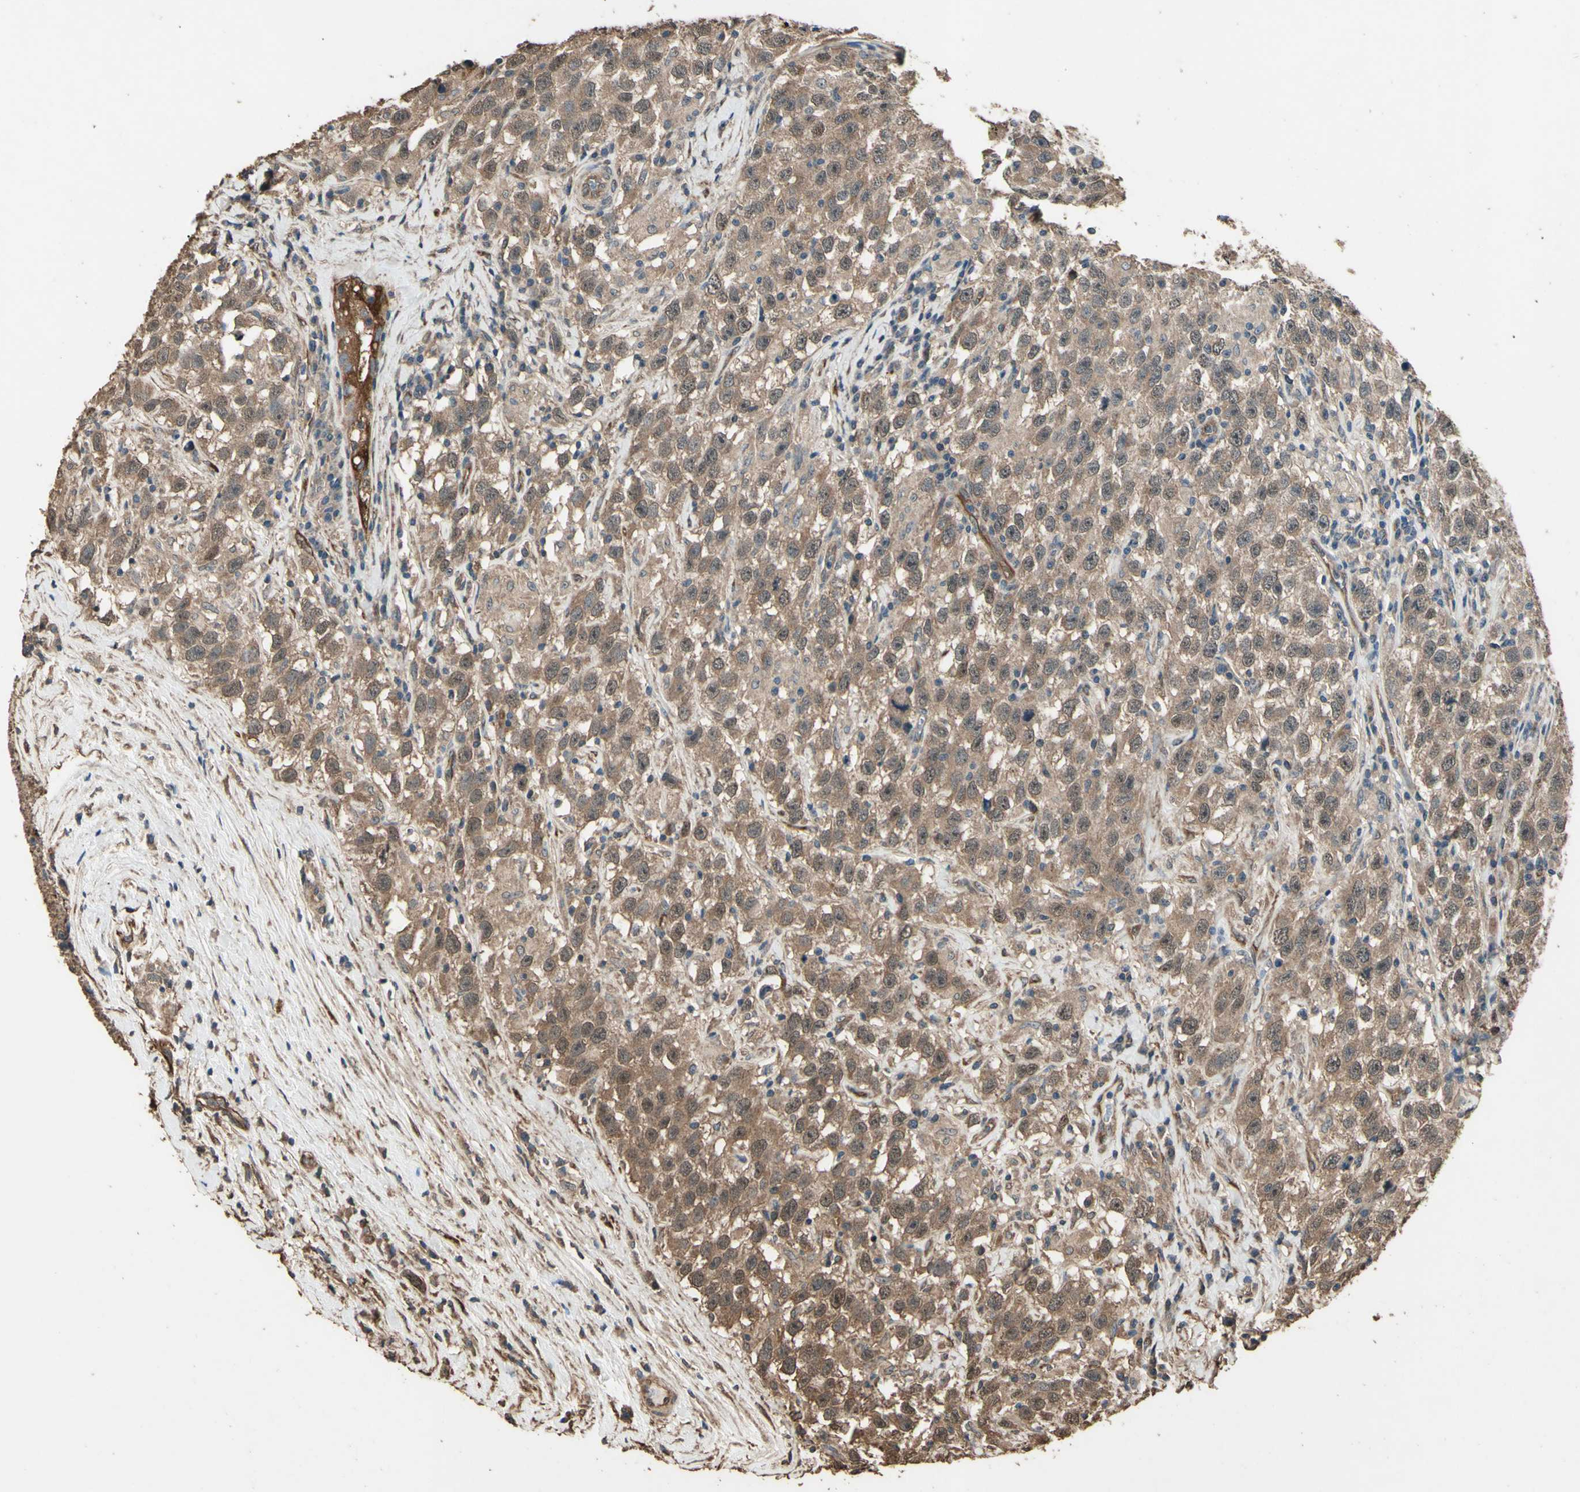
{"staining": {"intensity": "moderate", "quantity": ">75%", "location": "cytoplasmic/membranous"}, "tissue": "testis cancer", "cell_type": "Tumor cells", "image_type": "cancer", "snomed": [{"axis": "morphology", "description": "Seminoma, NOS"}, {"axis": "topography", "description": "Testis"}], "caption": "Human testis cancer stained for a protein (brown) reveals moderate cytoplasmic/membranous positive expression in approximately >75% of tumor cells.", "gene": "TSPO", "patient": {"sex": "male", "age": 41}}